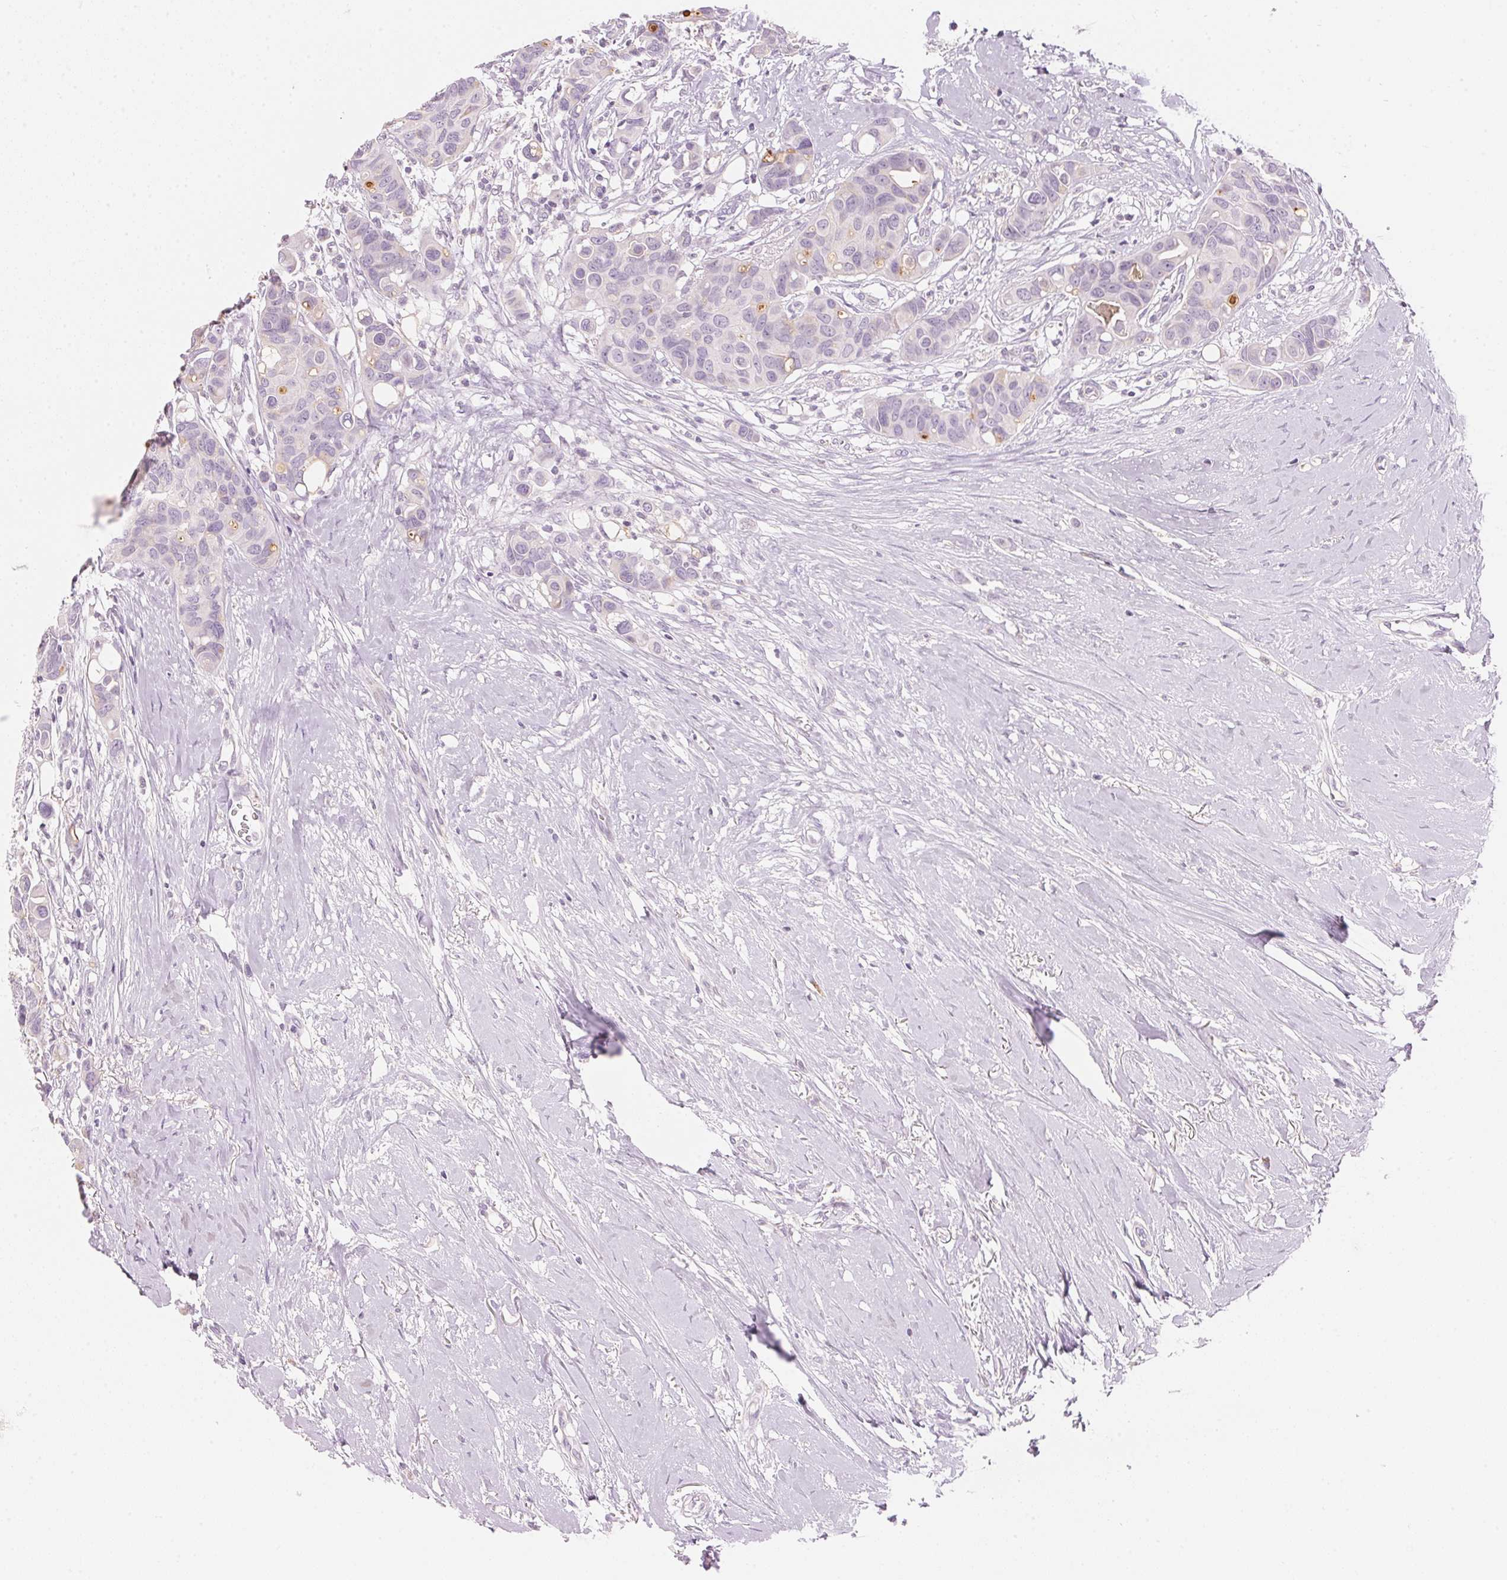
{"staining": {"intensity": "weak", "quantity": "<25%", "location": "cytoplasmic/membranous"}, "tissue": "breast cancer", "cell_type": "Tumor cells", "image_type": "cancer", "snomed": [{"axis": "morphology", "description": "Duct carcinoma"}, {"axis": "topography", "description": "Breast"}], "caption": "This is an immunohistochemistry (IHC) photomicrograph of human breast cancer. There is no expression in tumor cells.", "gene": "HOXB13", "patient": {"sex": "female", "age": 54}}